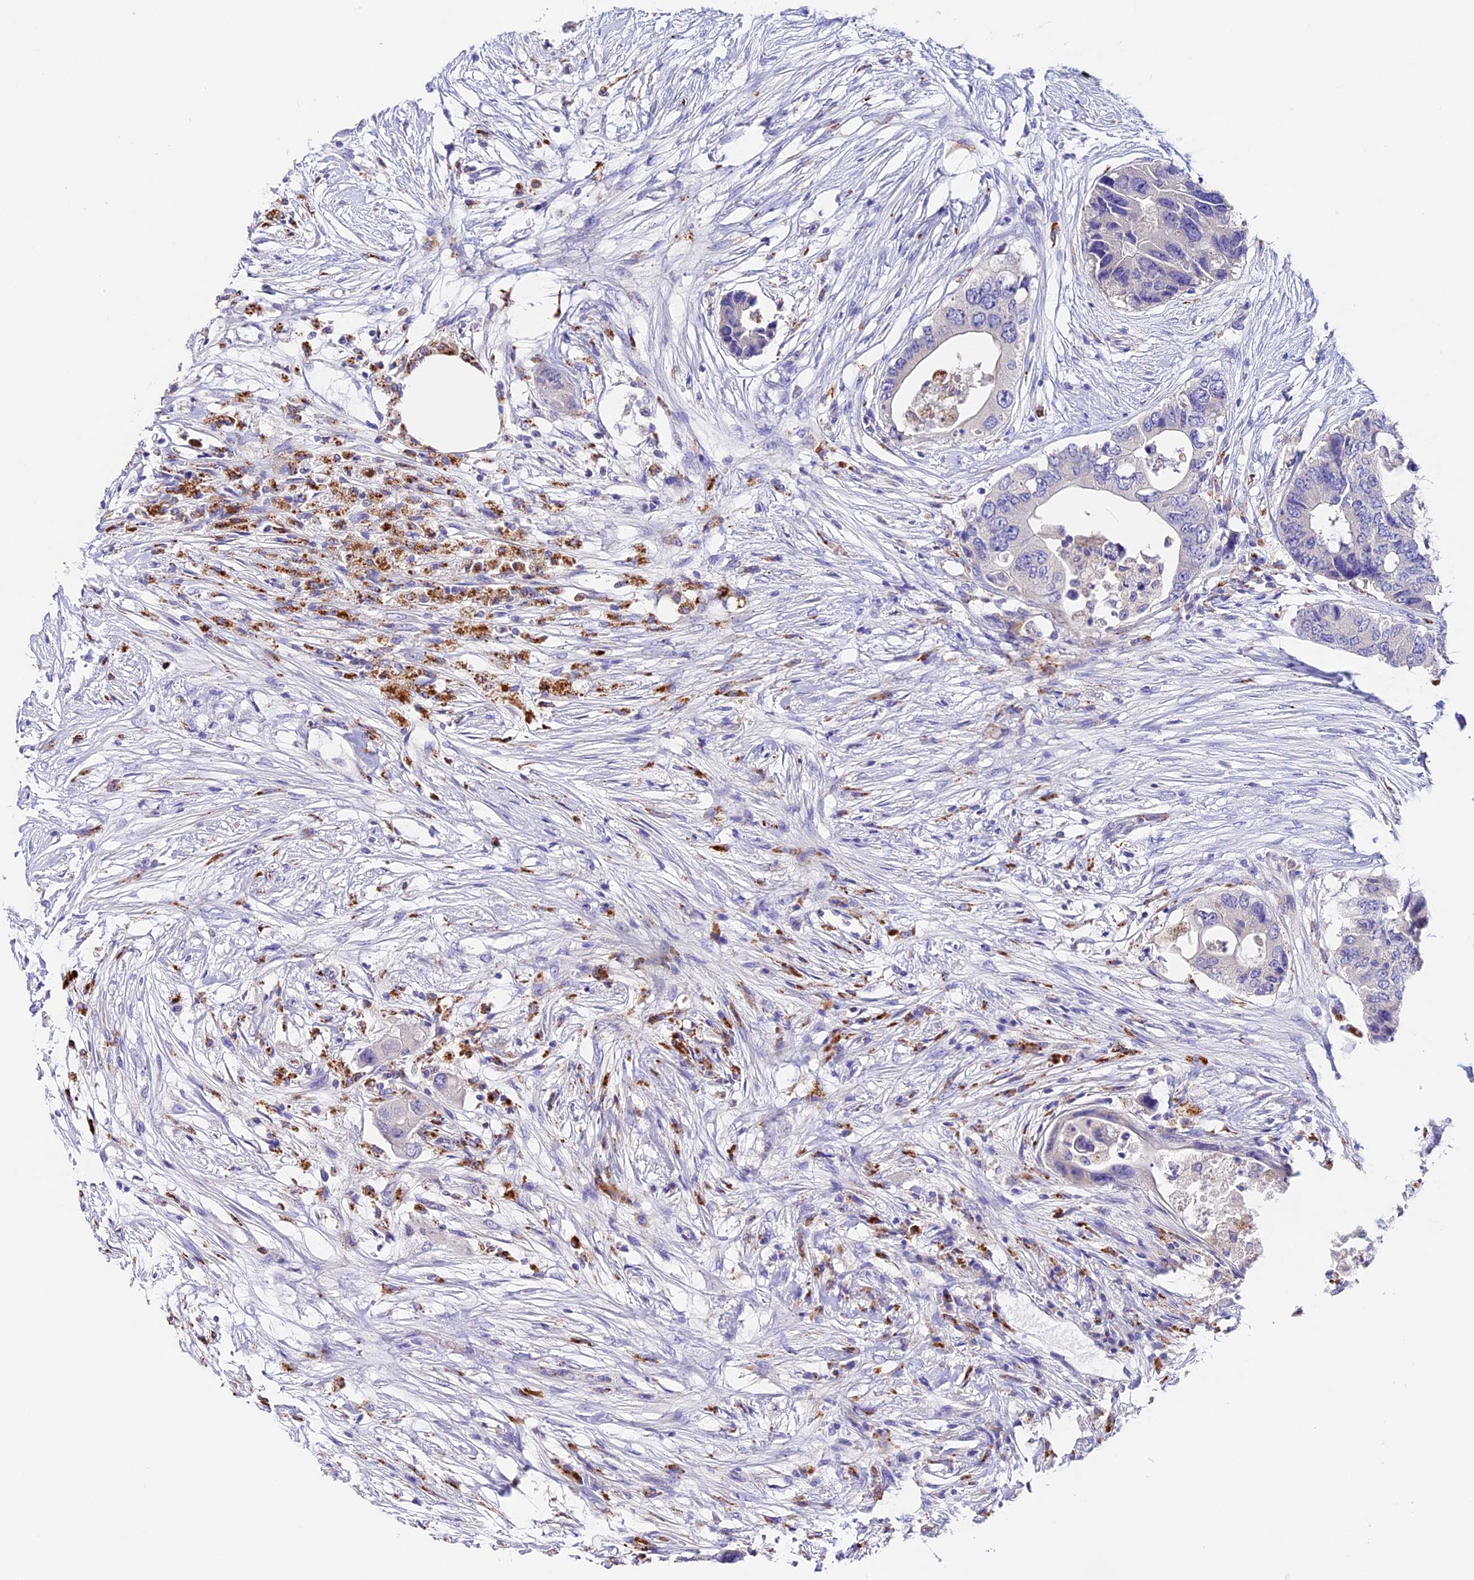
{"staining": {"intensity": "negative", "quantity": "none", "location": "none"}, "tissue": "colorectal cancer", "cell_type": "Tumor cells", "image_type": "cancer", "snomed": [{"axis": "morphology", "description": "Adenocarcinoma, NOS"}, {"axis": "topography", "description": "Colon"}], "caption": "This is an IHC photomicrograph of colorectal adenocarcinoma. There is no staining in tumor cells.", "gene": "LYPD6", "patient": {"sex": "male", "age": 71}}